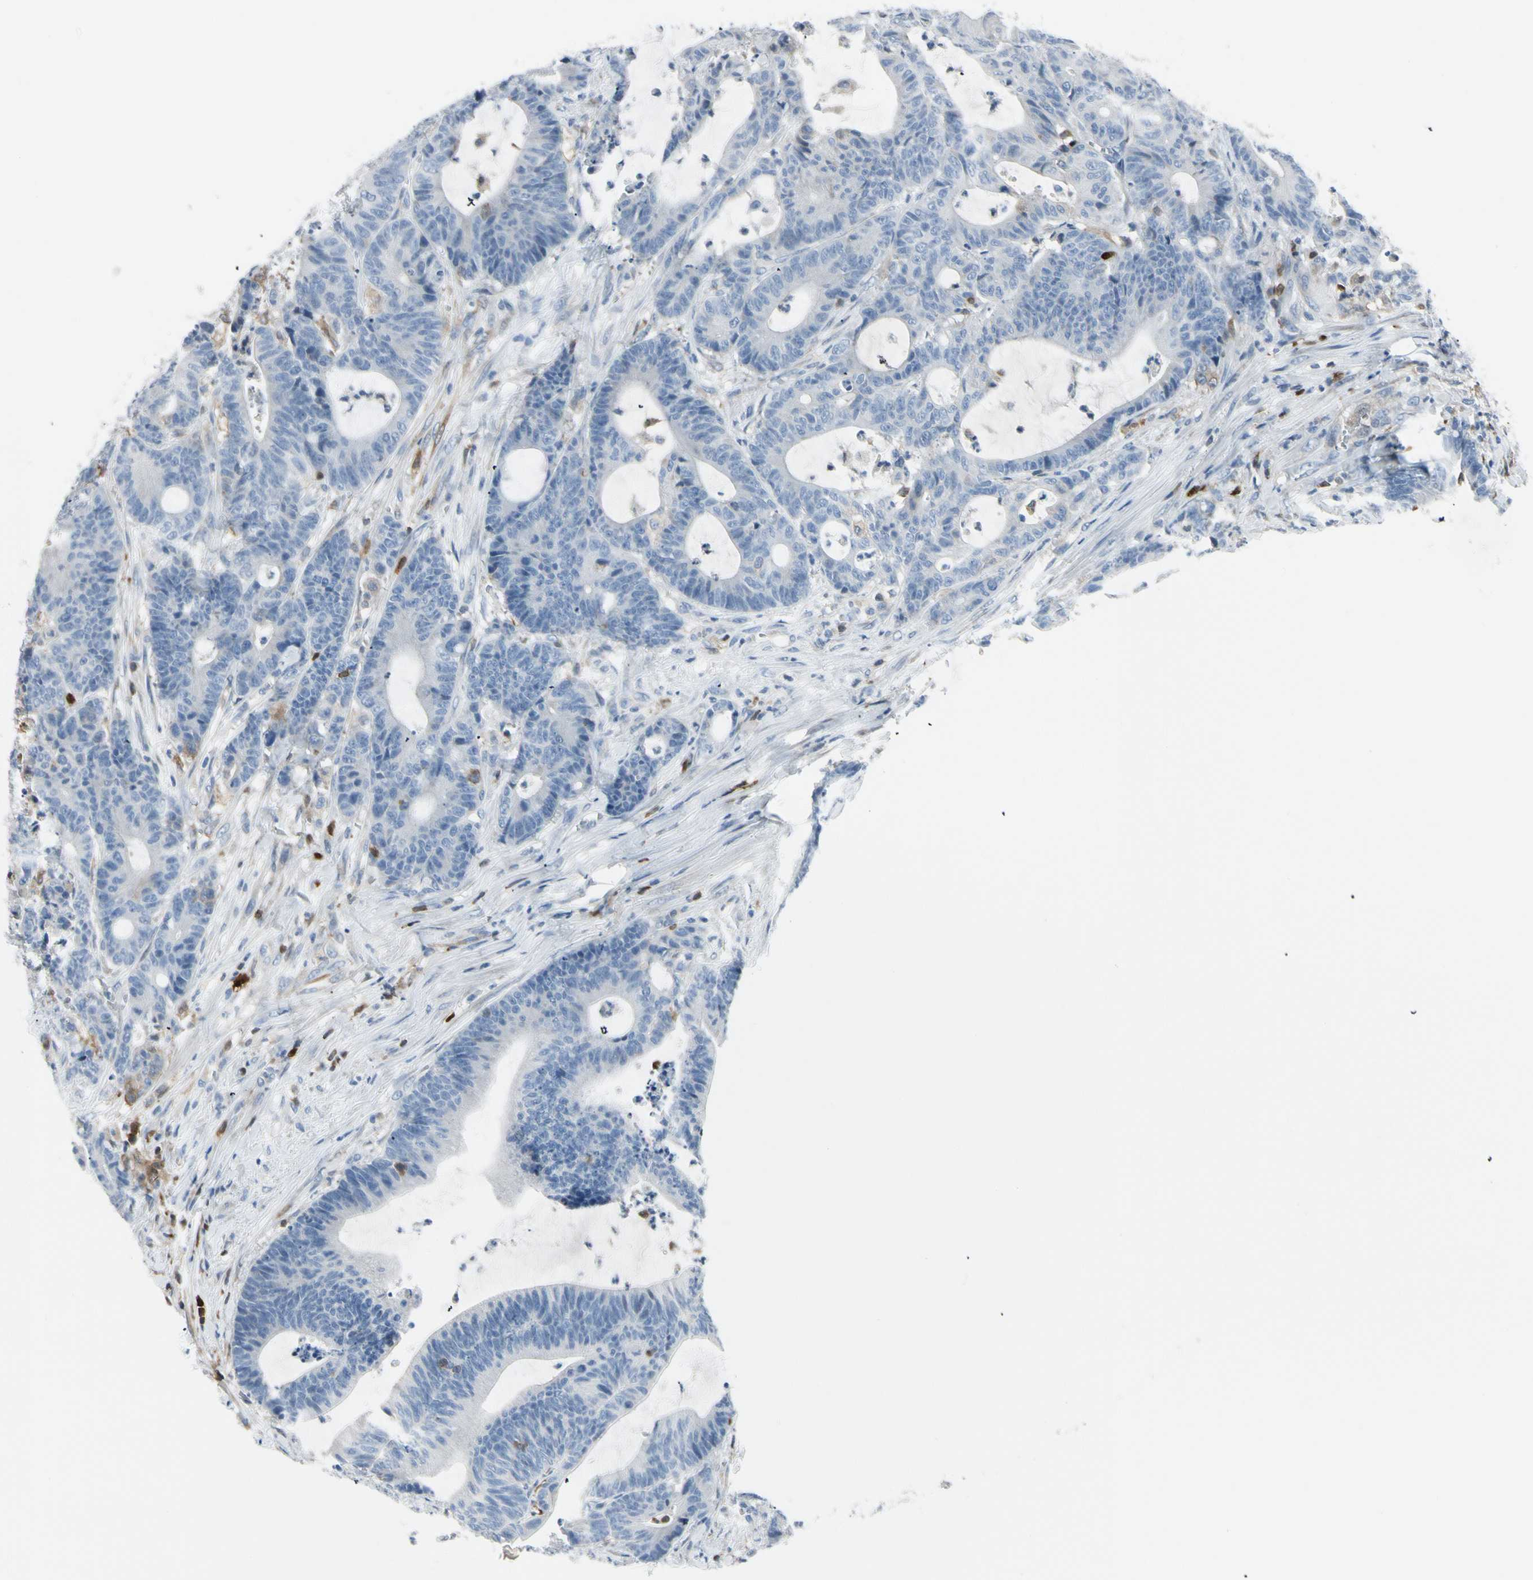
{"staining": {"intensity": "negative", "quantity": "none", "location": "none"}, "tissue": "colorectal cancer", "cell_type": "Tumor cells", "image_type": "cancer", "snomed": [{"axis": "morphology", "description": "Adenocarcinoma, NOS"}, {"axis": "topography", "description": "Colon"}], "caption": "High magnification brightfield microscopy of adenocarcinoma (colorectal) stained with DAB (brown) and counterstained with hematoxylin (blue): tumor cells show no significant expression. The staining was performed using DAB to visualize the protein expression in brown, while the nuclei were stained in blue with hematoxylin (Magnification: 20x).", "gene": "TRAF1", "patient": {"sex": "female", "age": 84}}